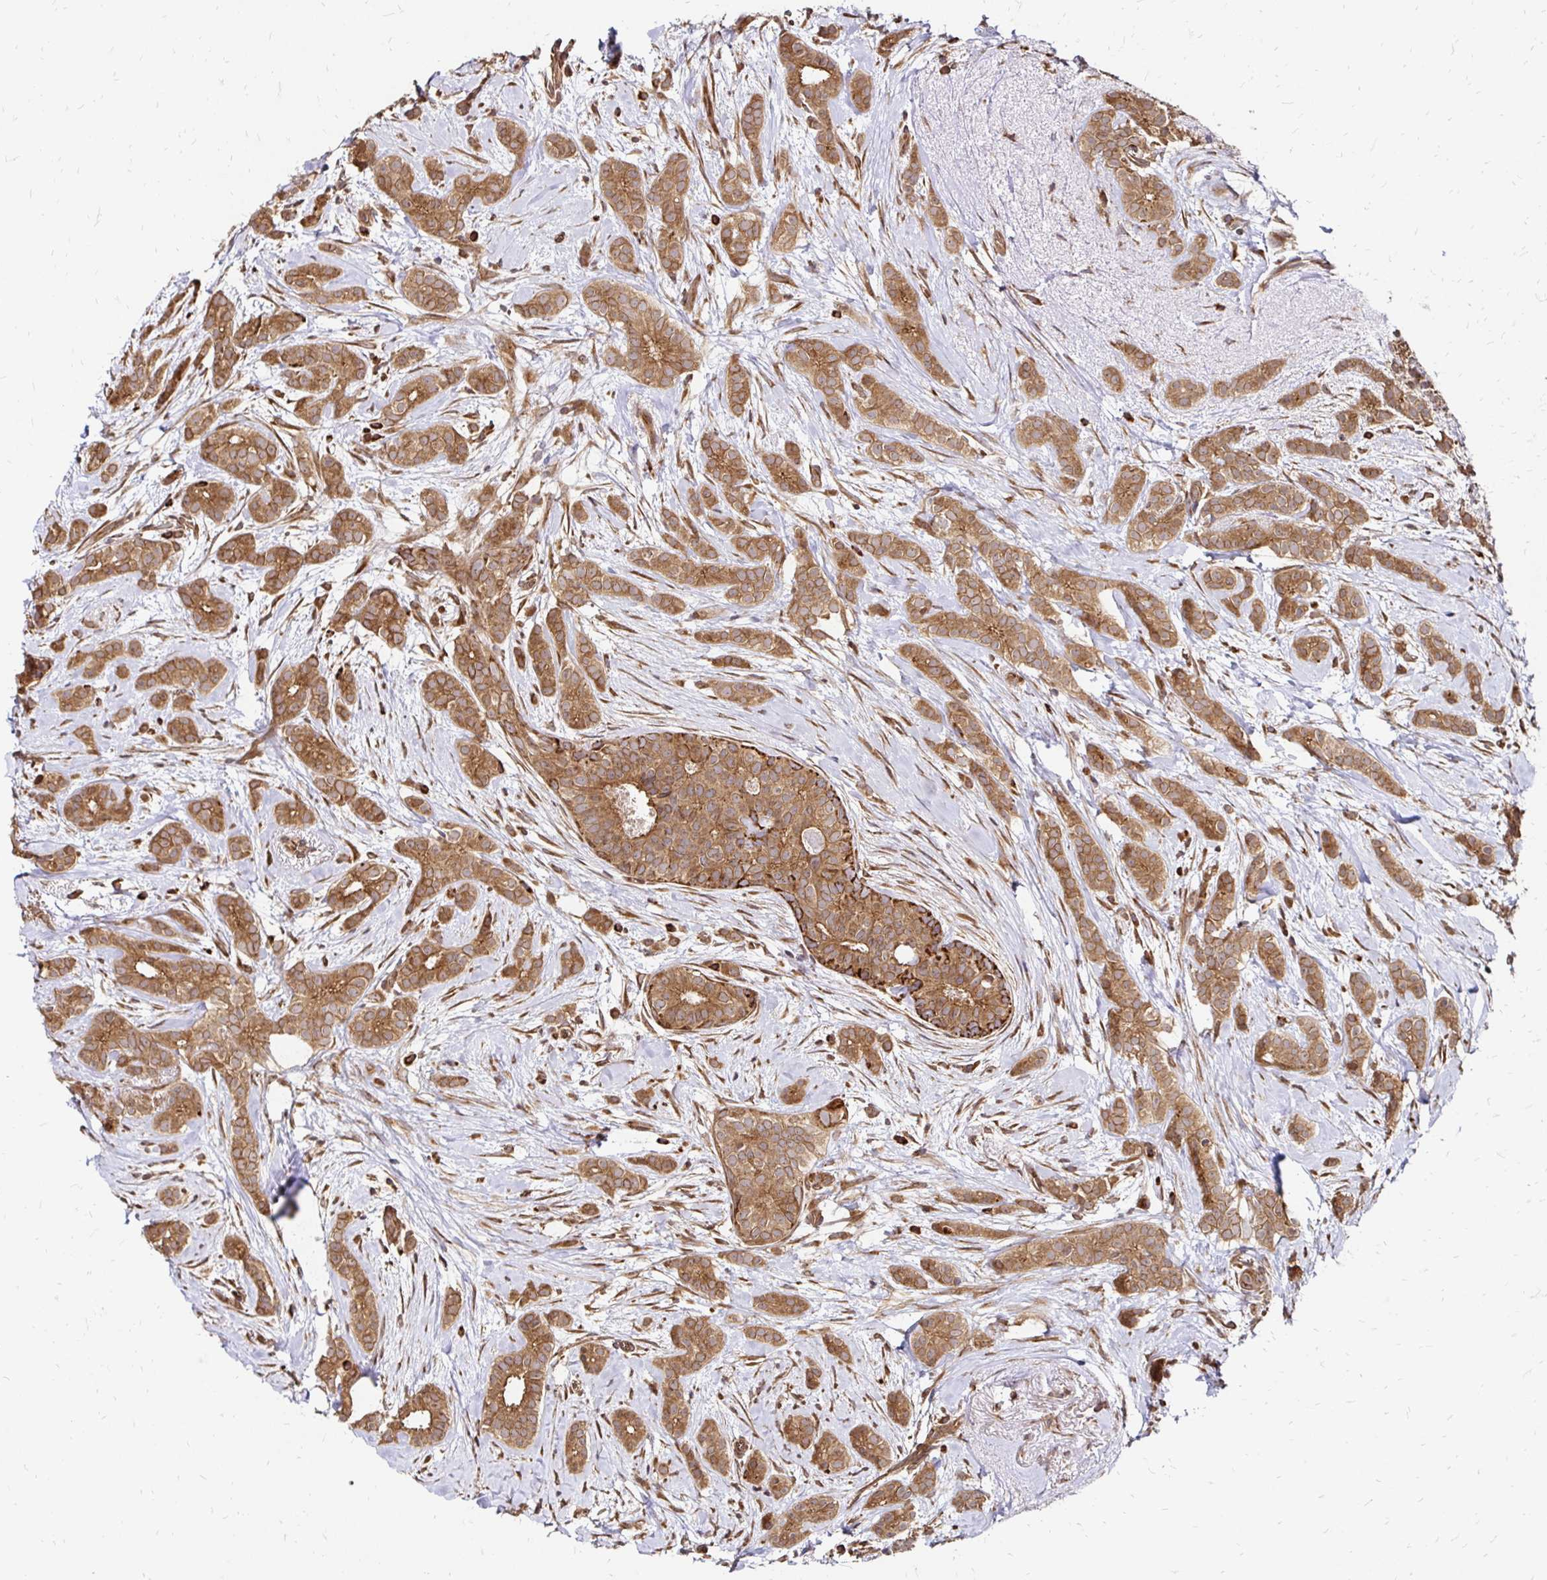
{"staining": {"intensity": "moderate", "quantity": ">75%", "location": "cytoplasmic/membranous"}, "tissue": "breast cancer", "cell_type": "Tumor cells", "image_type": "cancer", "snomed": [{"axis": "morphology", "description": "Duct carcinoma"}, {"axis": "topography", "description": "Breast"}], "caption": "A brown stain highlights moderate cytoplasmic/membranous staining of a protein in human breast cancer tumor cells.", "gene": "ZW10", "patient": {"sex": "female", "age": 65}}